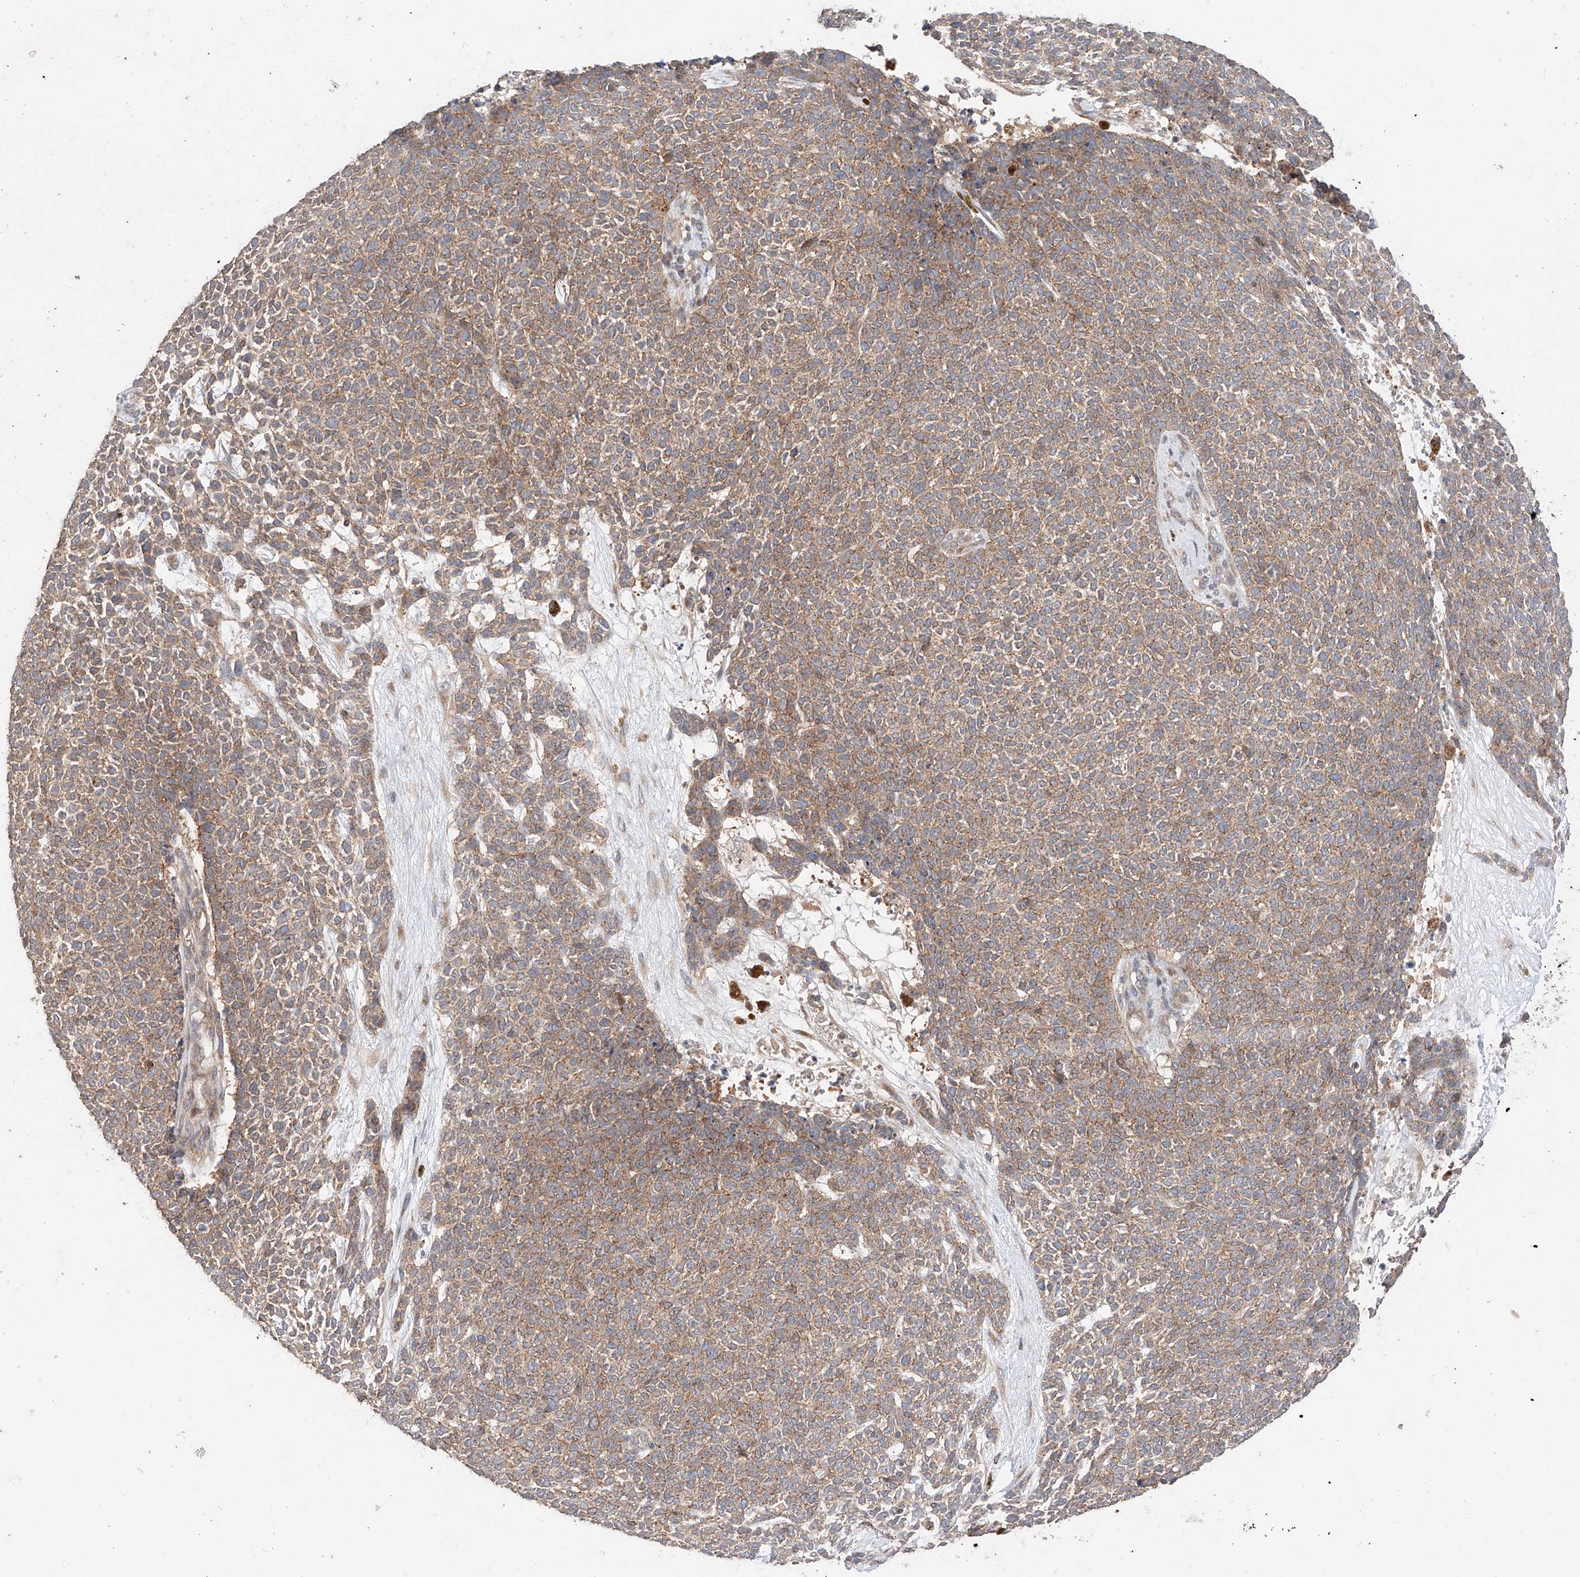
{"staining": {"intensity": "moderate", "quantity": ">75%", "location": "cytoplasmic/membranous"}, "tissue": "skin cancer", "cell_type": "Tumor cells", "image_type": "cancer", "snomed": [{"axis": "morphology", "description": "Basal cell carcinoma"}, {"axis": "topography", "description": "Skin"}], "caption": "Skin cancer (basal cell carcinoma) stained with DAB (3,3'-diaminobenzidine) IHC shows medium levels of moderate cytoplasmic/membranous staining in about >75% of tumor cells.", "gene": "XPNPEP1", "patient": {"sex": "female", "age": 84}}